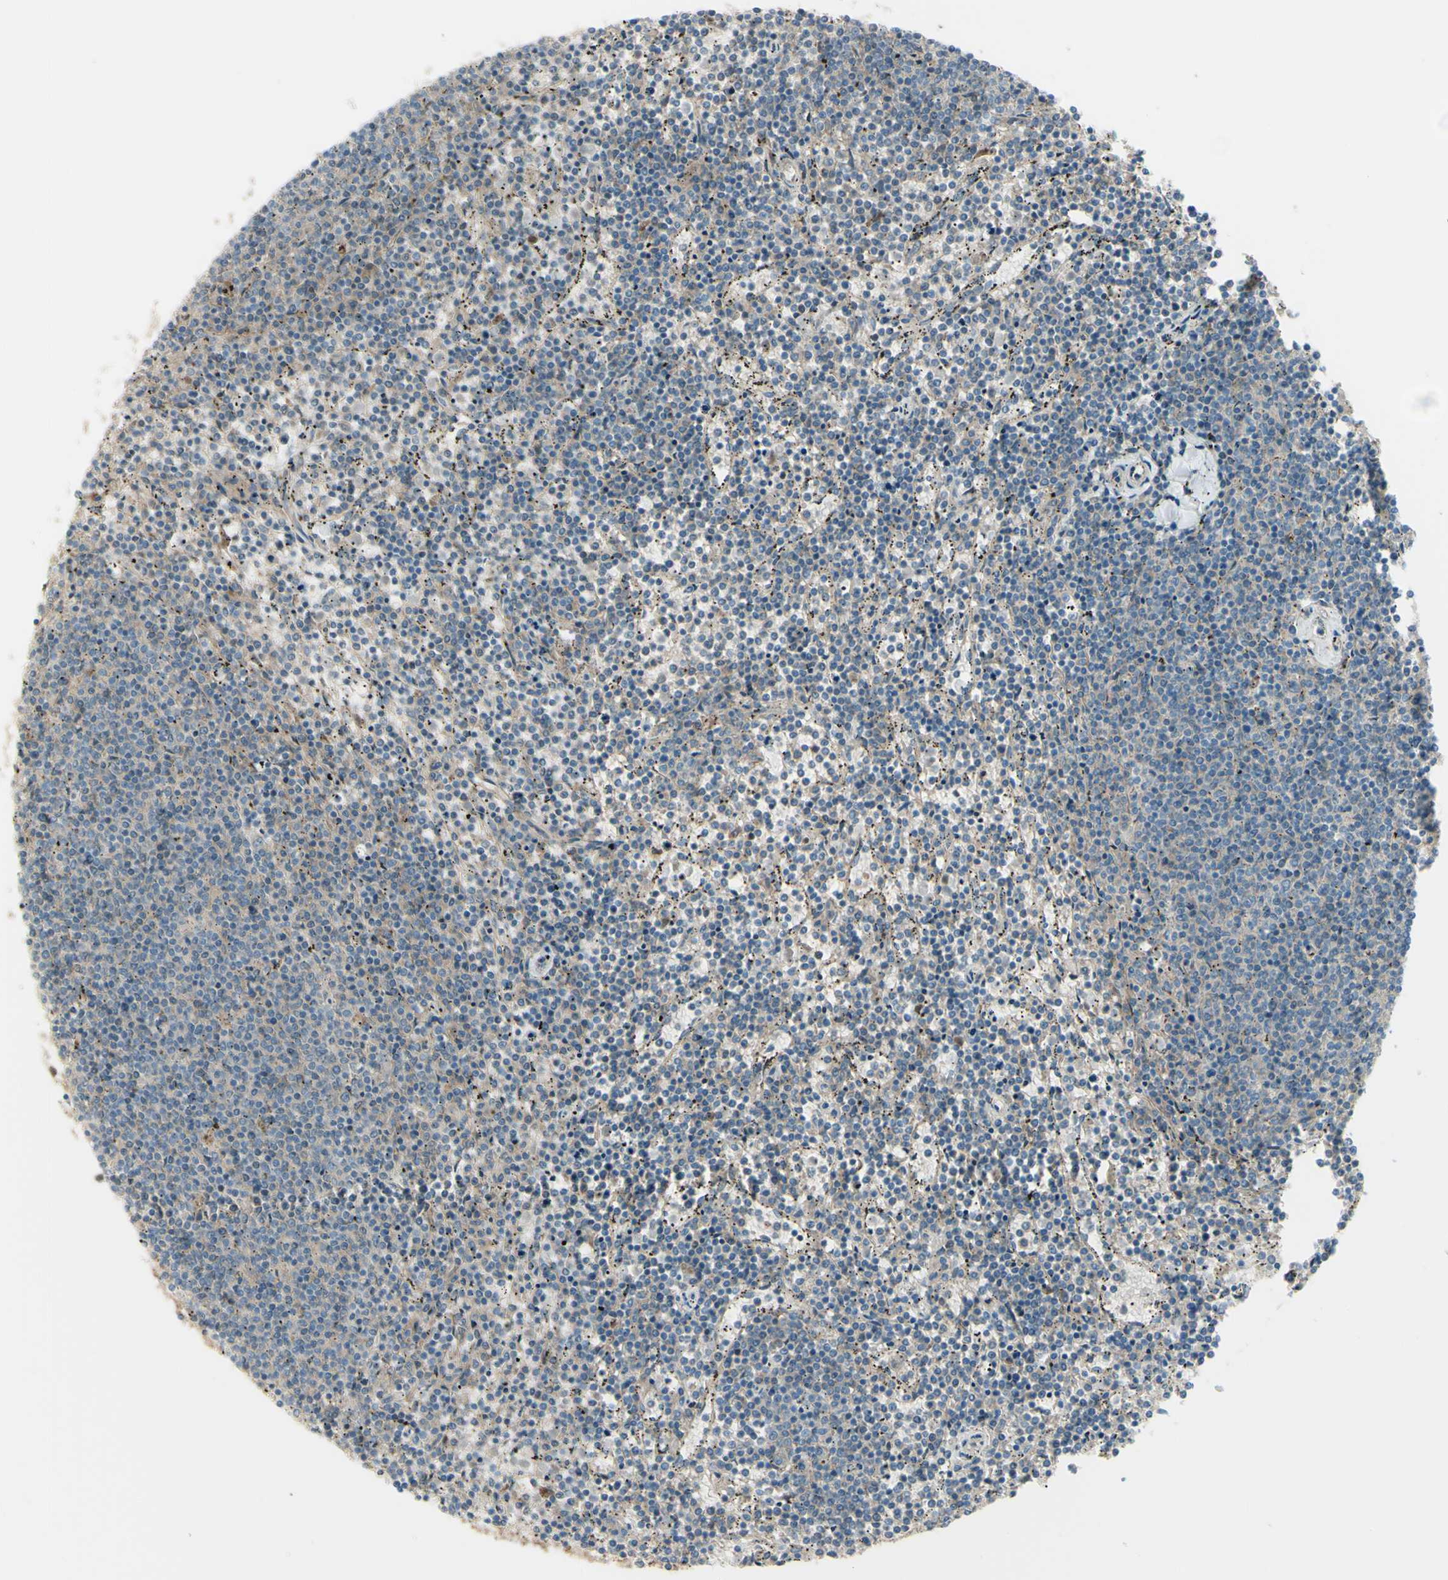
{"staining": {"intensity": "weak", "quantity": ">75%", "location": "cytoplasmic/membranous"}, "tissue": "lymphoma", "cell_type": "Tumor cells", "image_type": "cancer", "snomed": [{"axis": "morphology", "description": "Malignant lymphoma, non-Hodgkin's type, Low grade"}, {"axis": "topography", "description": "Spleen"}], "caption": "A brown stain labels weak cytoplasmic/membranous staining of a protein in human malignant lymphoma, non-Hodgkin's type (low-grade) tumor cells. (Brightfield microscopy of DAB IHC at high magnification).", "gene": "PCDHGA2", "patient": {"sex": "female", "age": 50}}